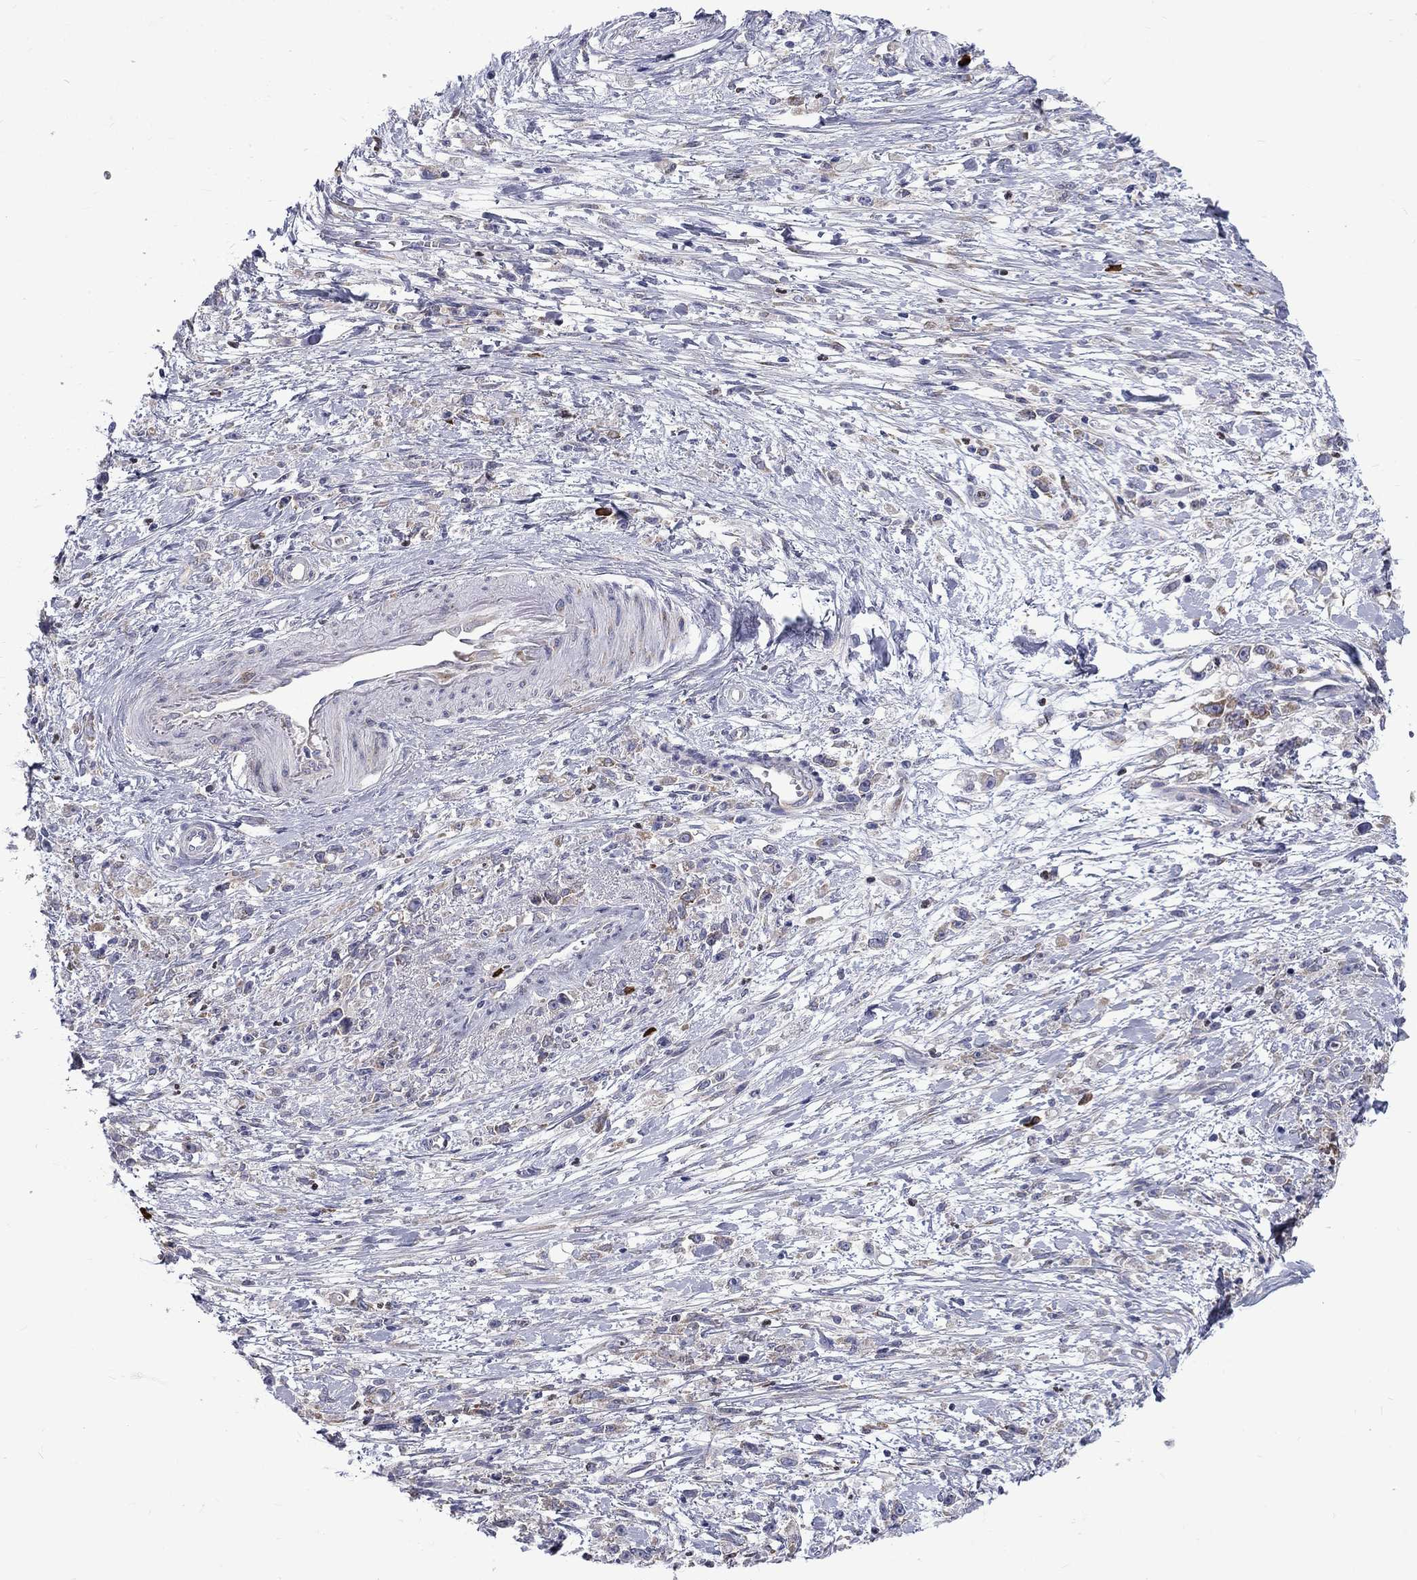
{"staining": {"intensity": "weak", "quantity": "<25%", "location": "cytoplasmic/membranous"}, "tissue": "stomach cancer", "cell_type": "Tumor cells", "image_type": "cancer", "snomed": [{"axis": "morphology", "description": "Adenocarcinoma, NOS"}, {"axis": "topography", "description": "Stomach"}], "caption": "There is no significant staining in tumor cells of adenocarcinoma (stomach).", "gene": "PABPC4", "patient": {"sex": "female", "age": 59}}